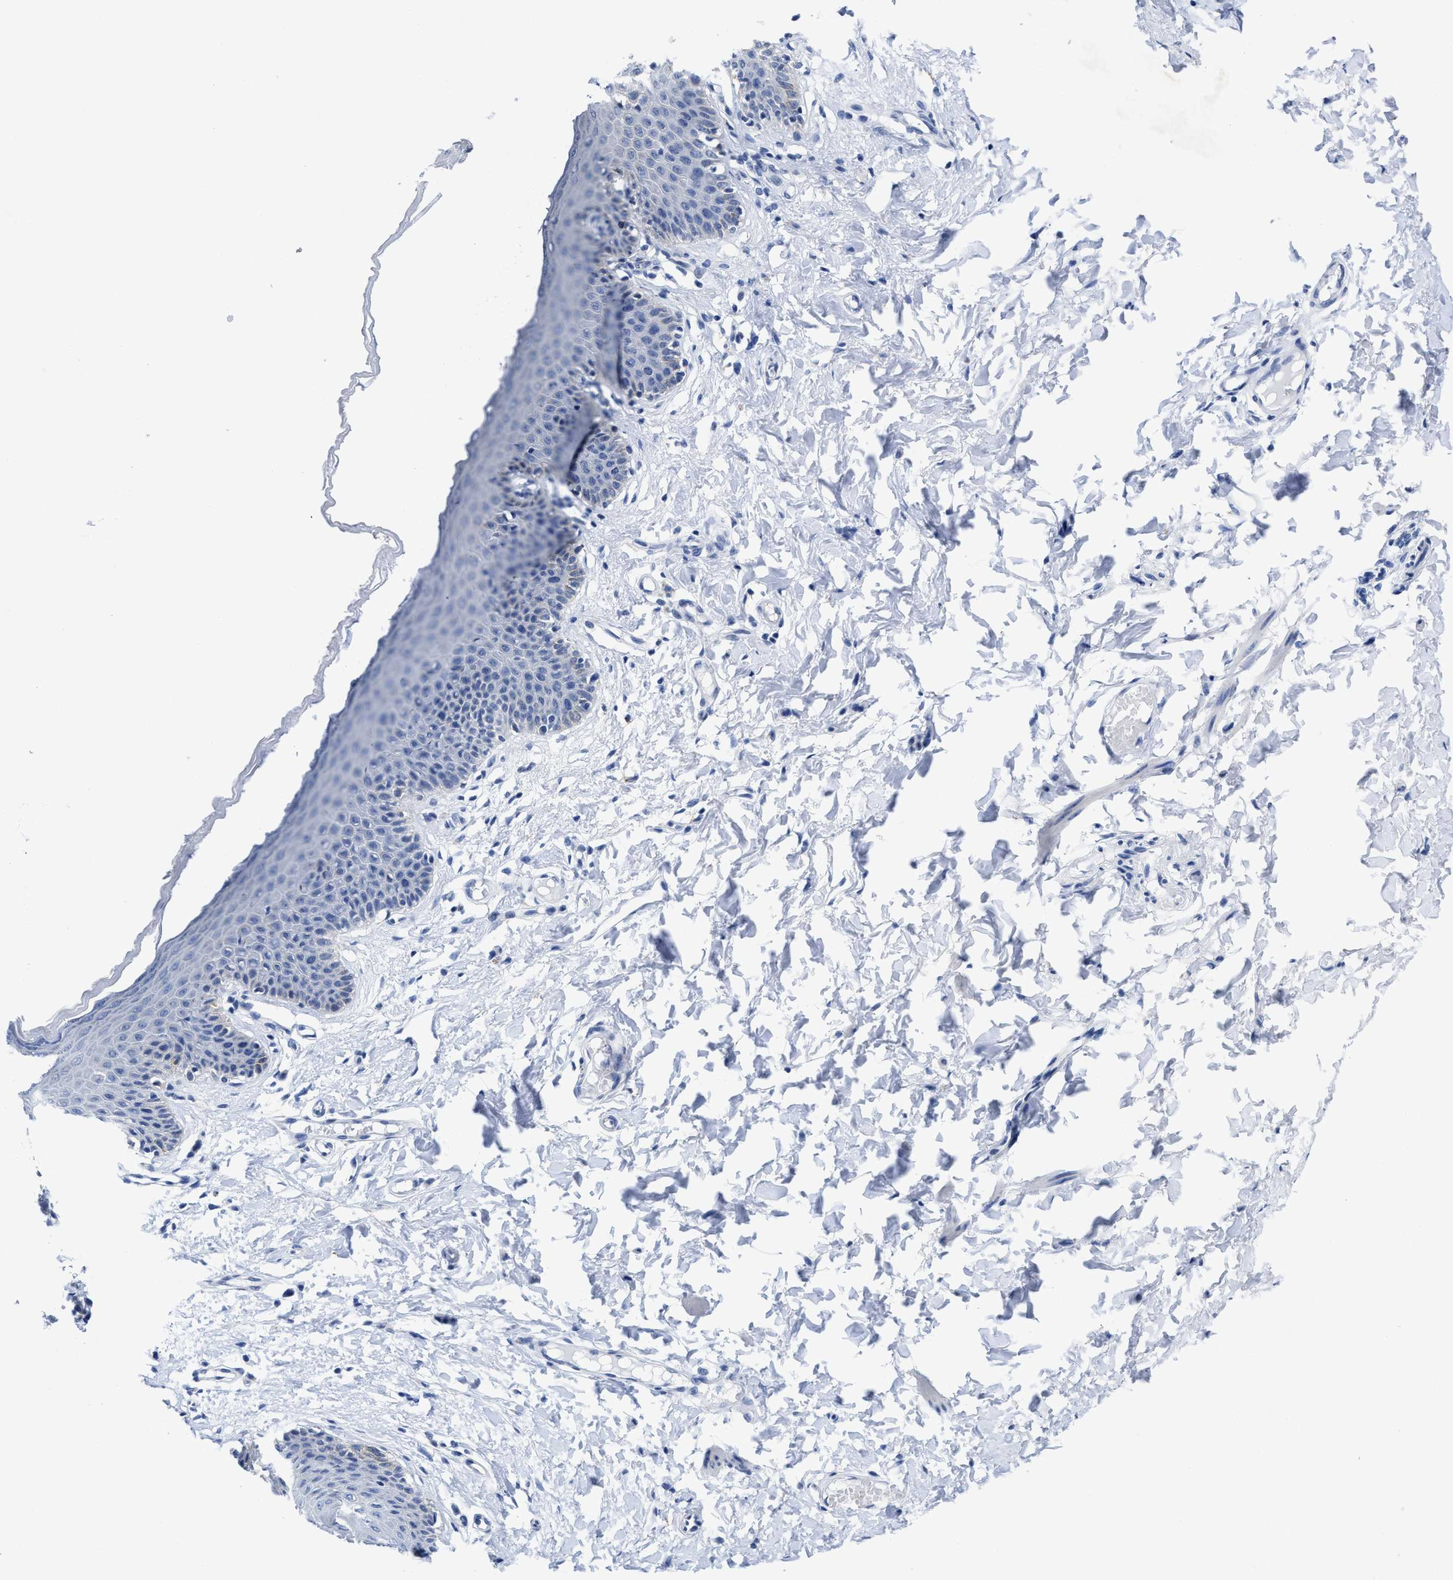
{"staining": {"intensity": "negative", "quantity": "none", "location": "none"}, "tissue": "skin", "cell_type": "Epidermal cells", "image_type": "normal", "snomed": [{"axis": "morphology", "description": "Normal tissue, NOS"}, {"axis": "topography", "description": "Vulva"}], "caption": "IHC photomicrograph of benign skin: human skin stained with DAB (3,3'-diaminobenzidine) exhibits no significant protein staining in epidermal cells. (DAB IHC, high magnification).", "gene": "HOOK1", "patient": {"sex": "female", "age": 66}}